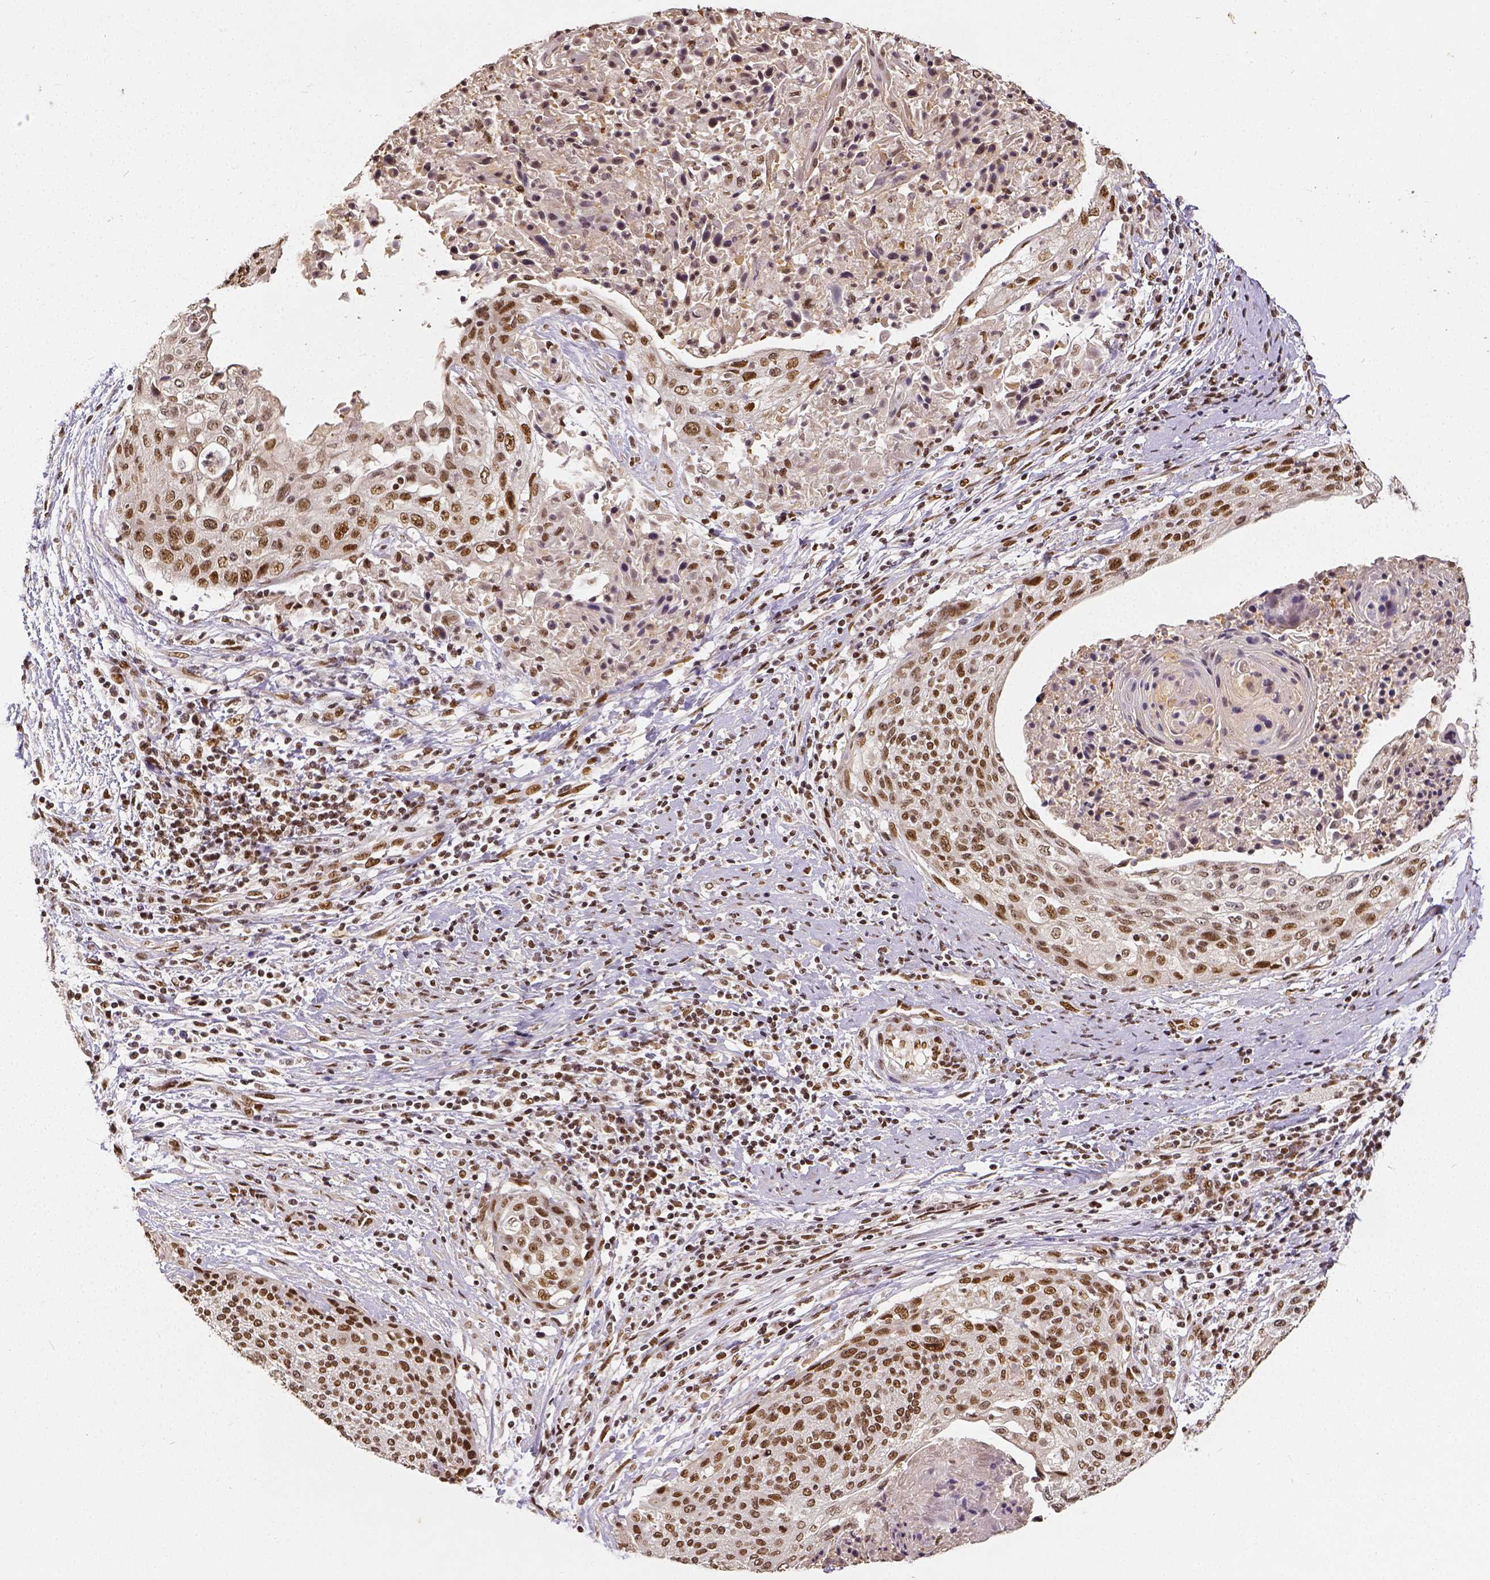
{"staining": {"intensity": "moderate", "quantity": ">75%", "location": "nuclear"}, "tissue": "cervical cancer", "cell_type": "Tumor cells", "image_type": "cancer", "snomed": [{"axis": "morphology", "description": "Squamous cell carcinoma, NOS"}, {"axis": "topography", "description": "Cervix"}], "caption": "A micrograph showing moderate nuclear positivity in about >75% of tumor cells in cervical cancer (squamous cell carcinoma), as visualized by brown immunohistochemical staining.", "gene": "ATRX", "patient": {"sex": "female", "age": 31}}